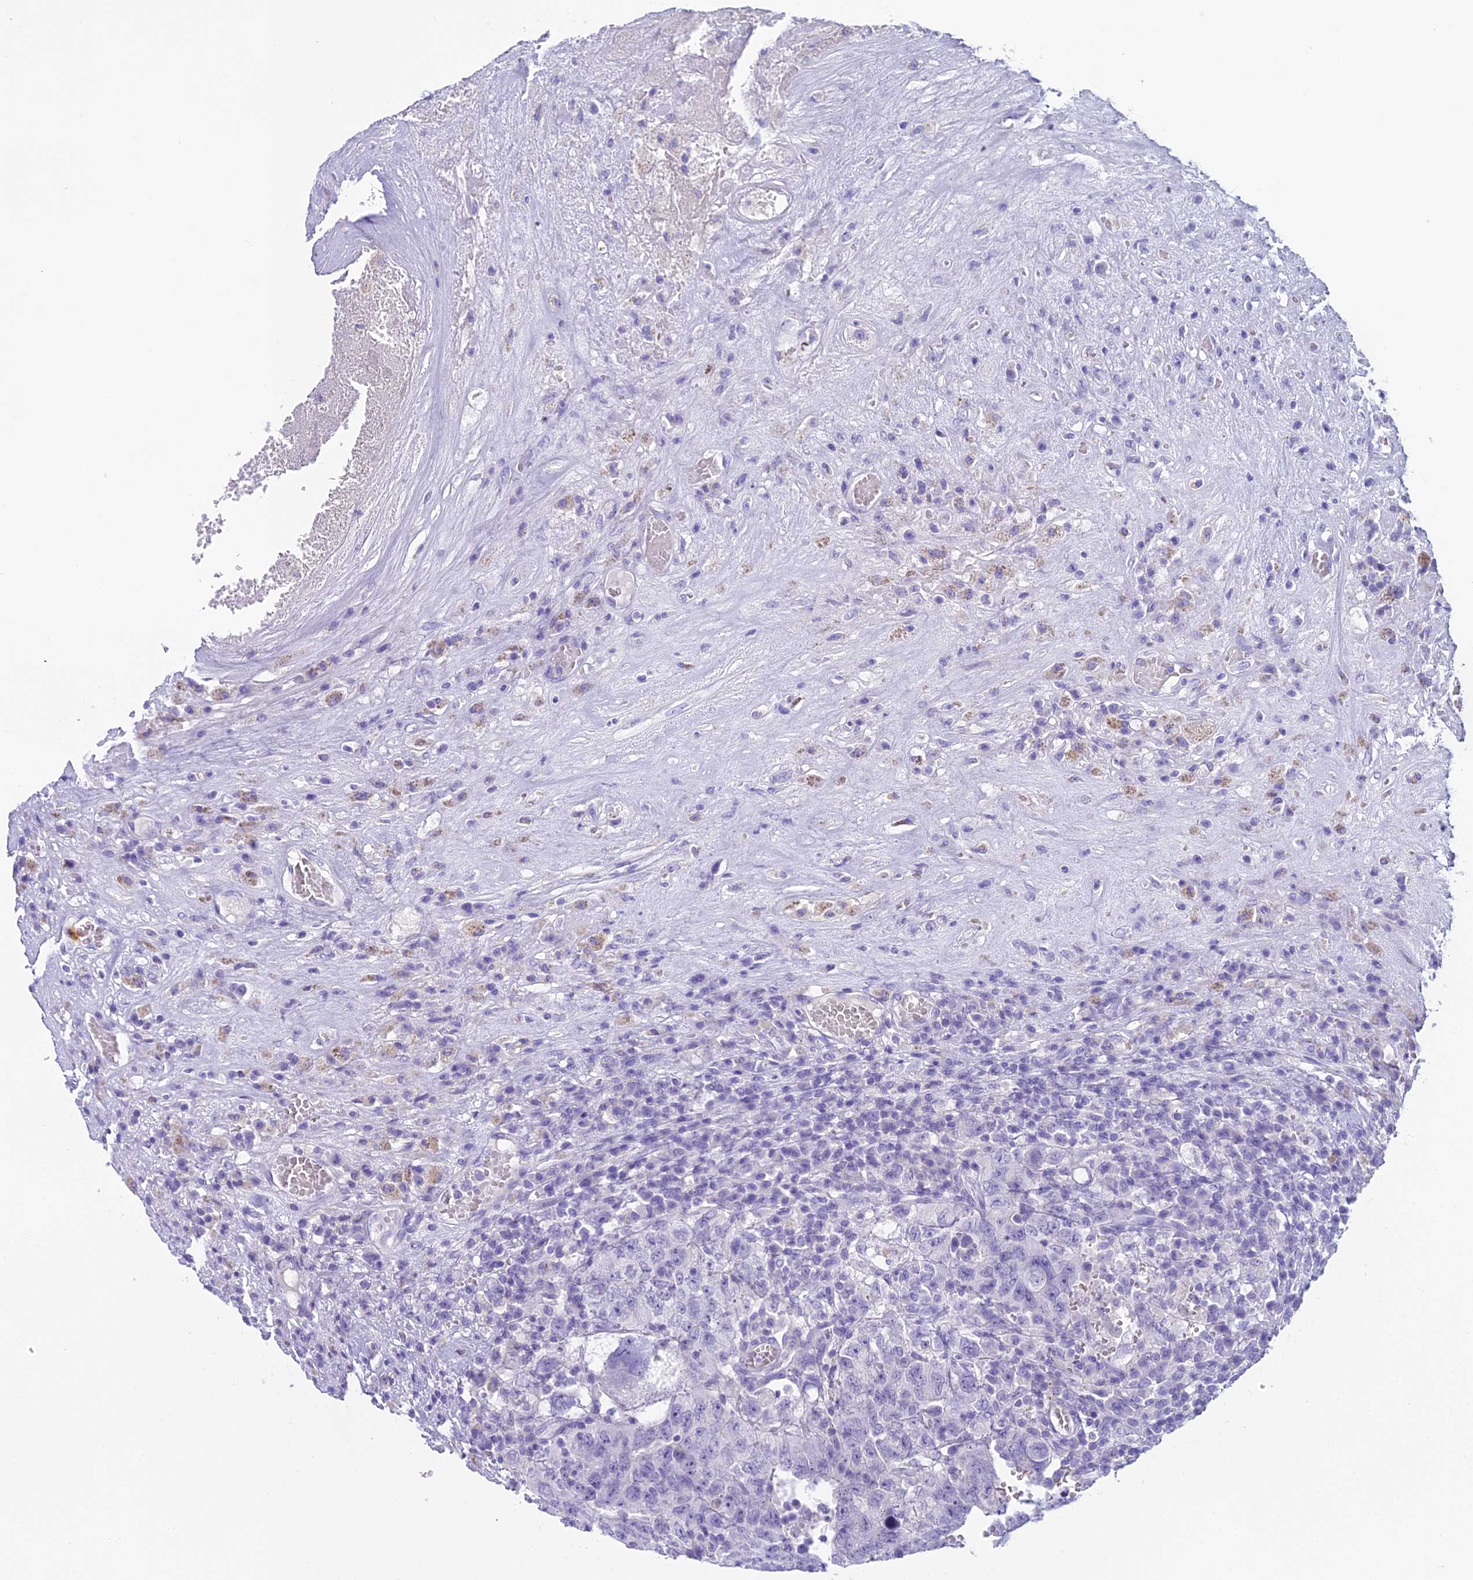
{"staining": {"intensity": "negative", "quantity": "none", "location": "none"}, "tissue": "testis cancer", "cell_type": "Tumor cells", "image_type": "cancer", "snomed": [{"axis": "morphology", "description": "Carcinoma, Embryonal, NOS"}, {"axis": "topography", "description": "Testis"}], "caption": "Embryonal carcinoma (testis) was stained to show a protein in brown. There is no significant positivity in tumor cells. (Stains: DAB IHC with hematoxylin counter stain, Microscopy: brightfield microscopy at high magnification).", "gene": "UNC80", "patient": {"sex": "male", "age": 26}}